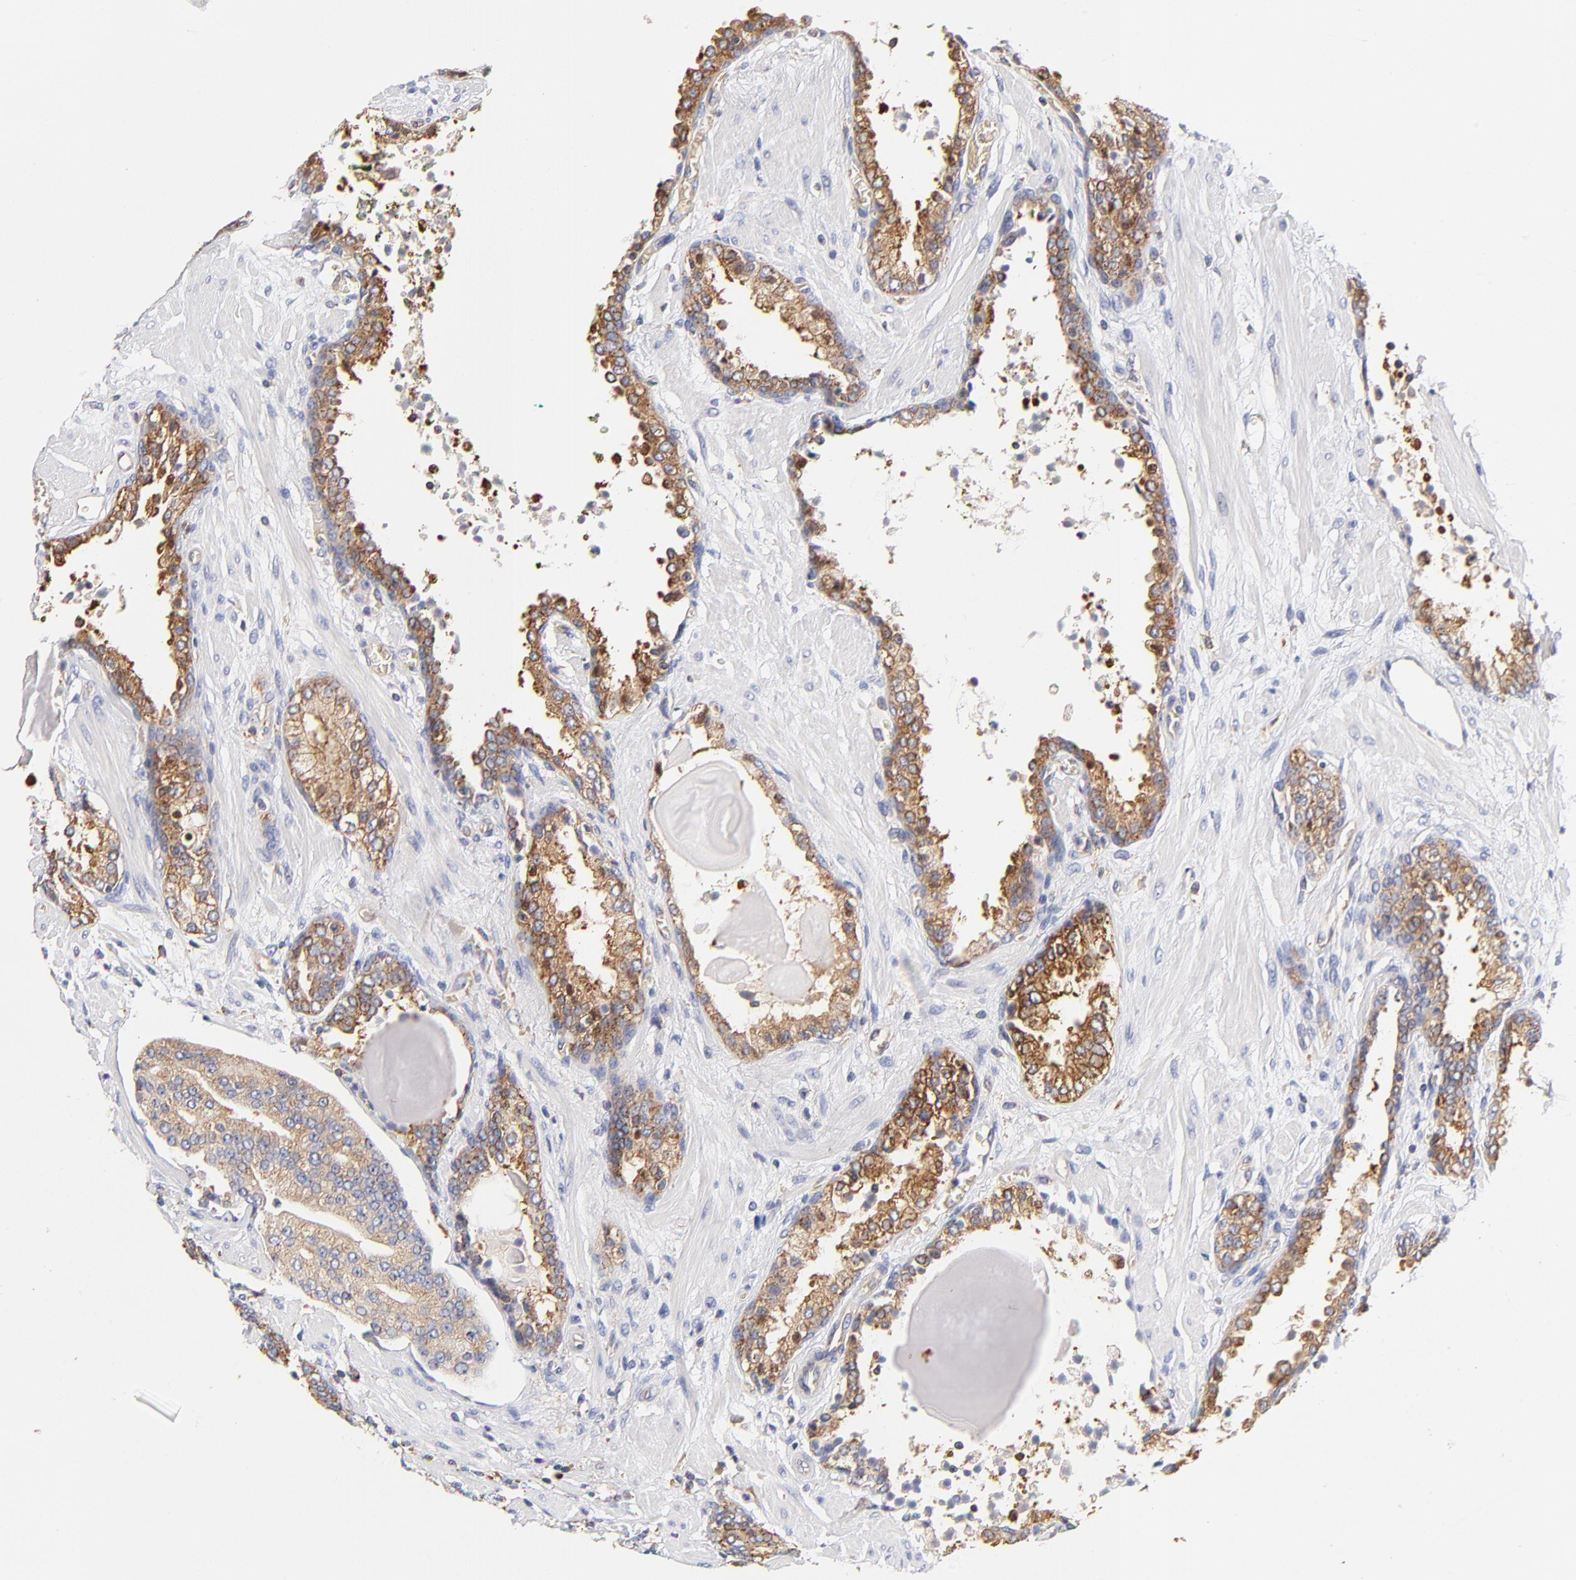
{"staining": {"intensity": "moderate", "quantity": ">75%", "location": "cytoplasmic/membranous"}, "tissue": "prostate cancer", "cell_type": "Tumor cells", "image_type": "cancer", "snomed": [{"axis": "morphology", "description": "Adenocarcinoma, Medium grade"}, {"axis": "topography", "description": "Prostate"}], "caption": "Tumor cells show medium levels of moderate cytoplasmic/membranous positivity in about >75% of cells in human prostate cancer. (IHC, brightfield microscopy, high magnification).", "gene": "CD2AP", "patient": {"sex": "male", "age": 70}}